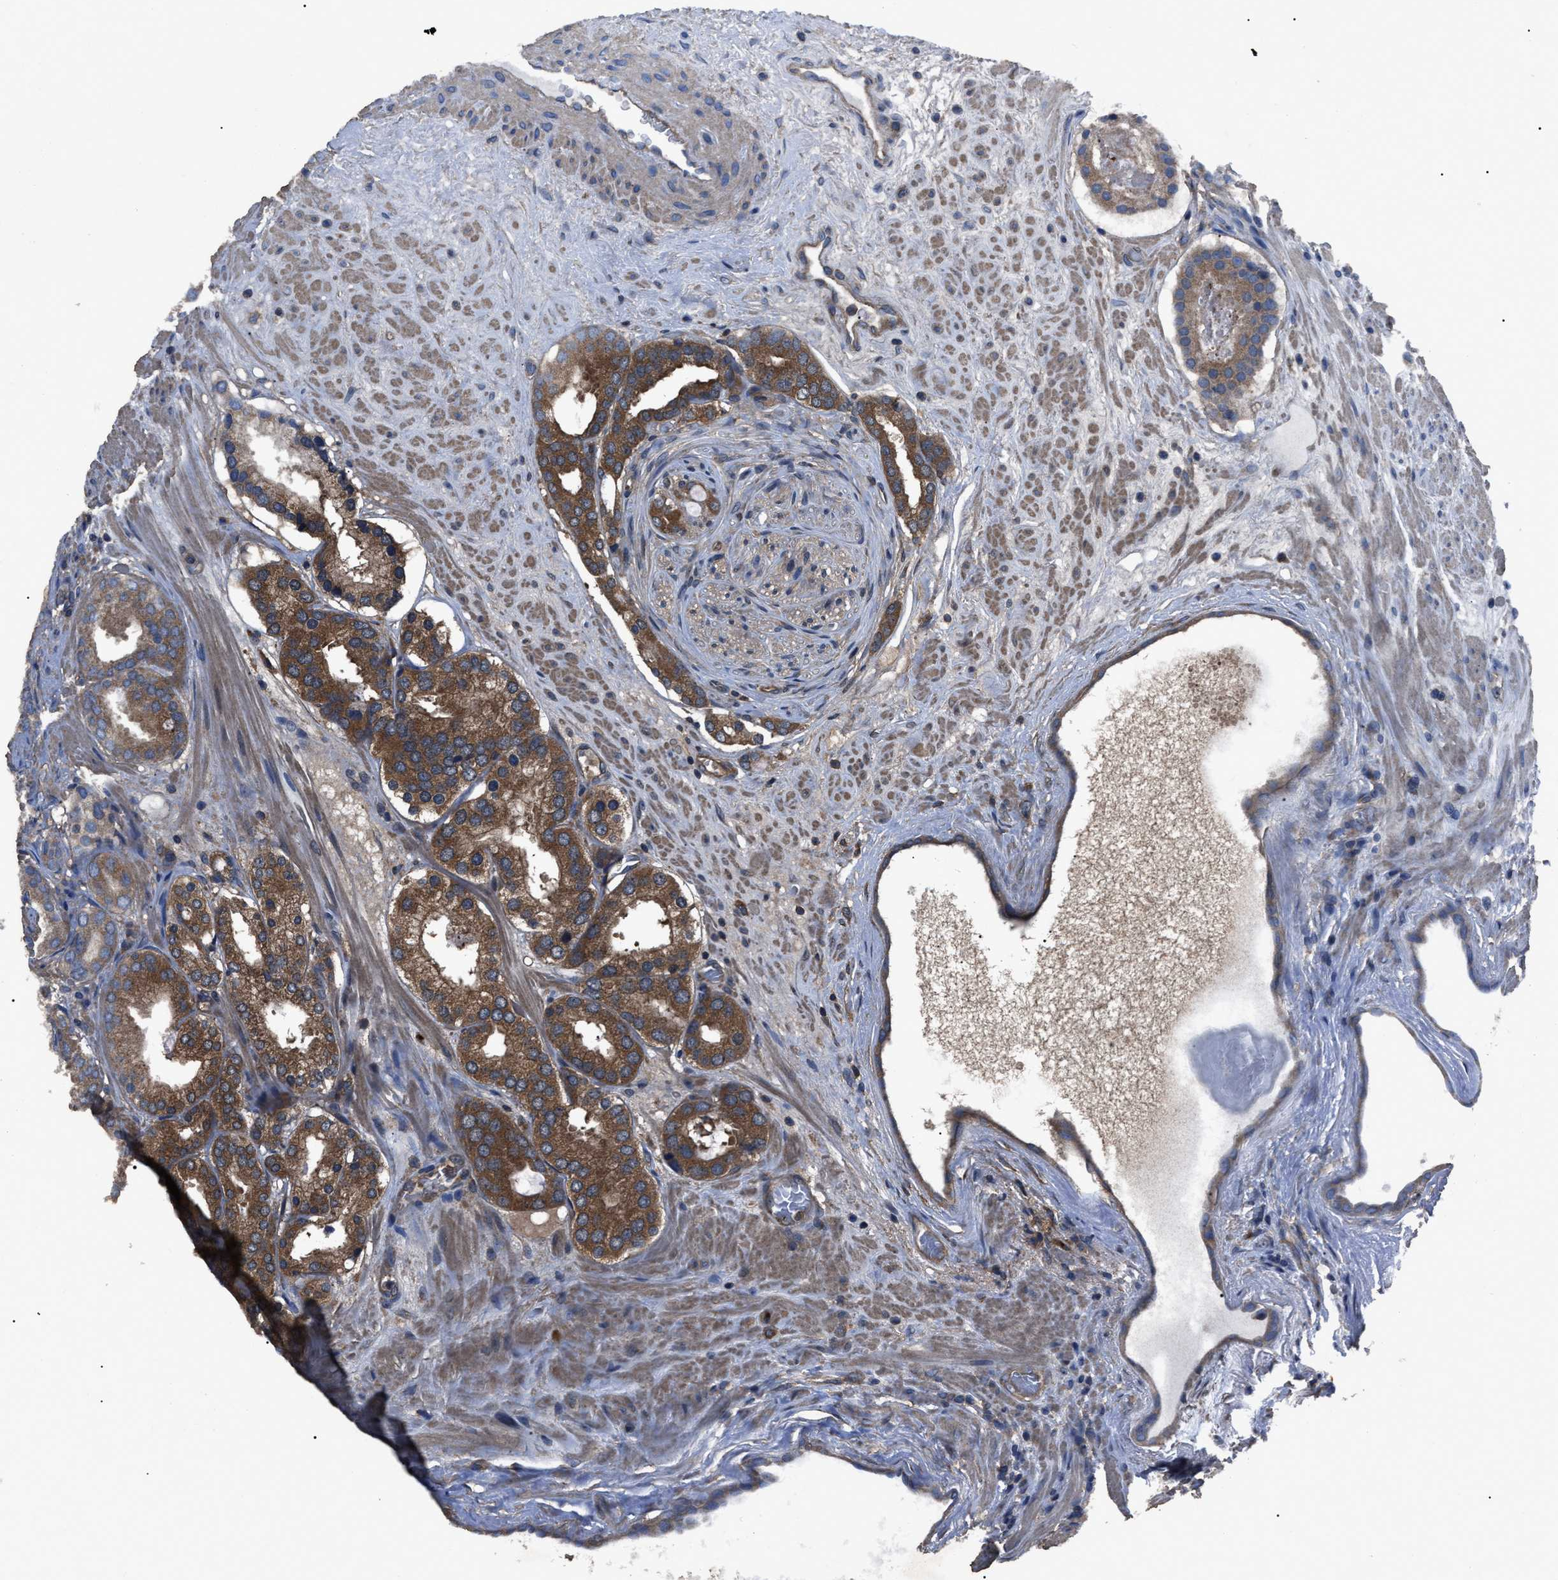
{"staining": {"intensity": "strong", "quantity": ">75%", "location": "cytoplasmic/membranous"}, "tissue": "prostate cancer", "cell_type": "Tumor cells", "image_type": "cancer", "snomed": [{"axis": "morphology", "description": "Adenocarcinoma, Low grade"}, {"axis": "topography", "description": "Prostate"}], "caption": "This is a photomicrograph of immunohistochemistry staining of adenocarcinoma (low-grade) (prostate), which shows strong expression in the cytoplasmic/membranous of tumor cells.", "gene": "RNF216", "patient": {"sex": "male", "age": 69}}